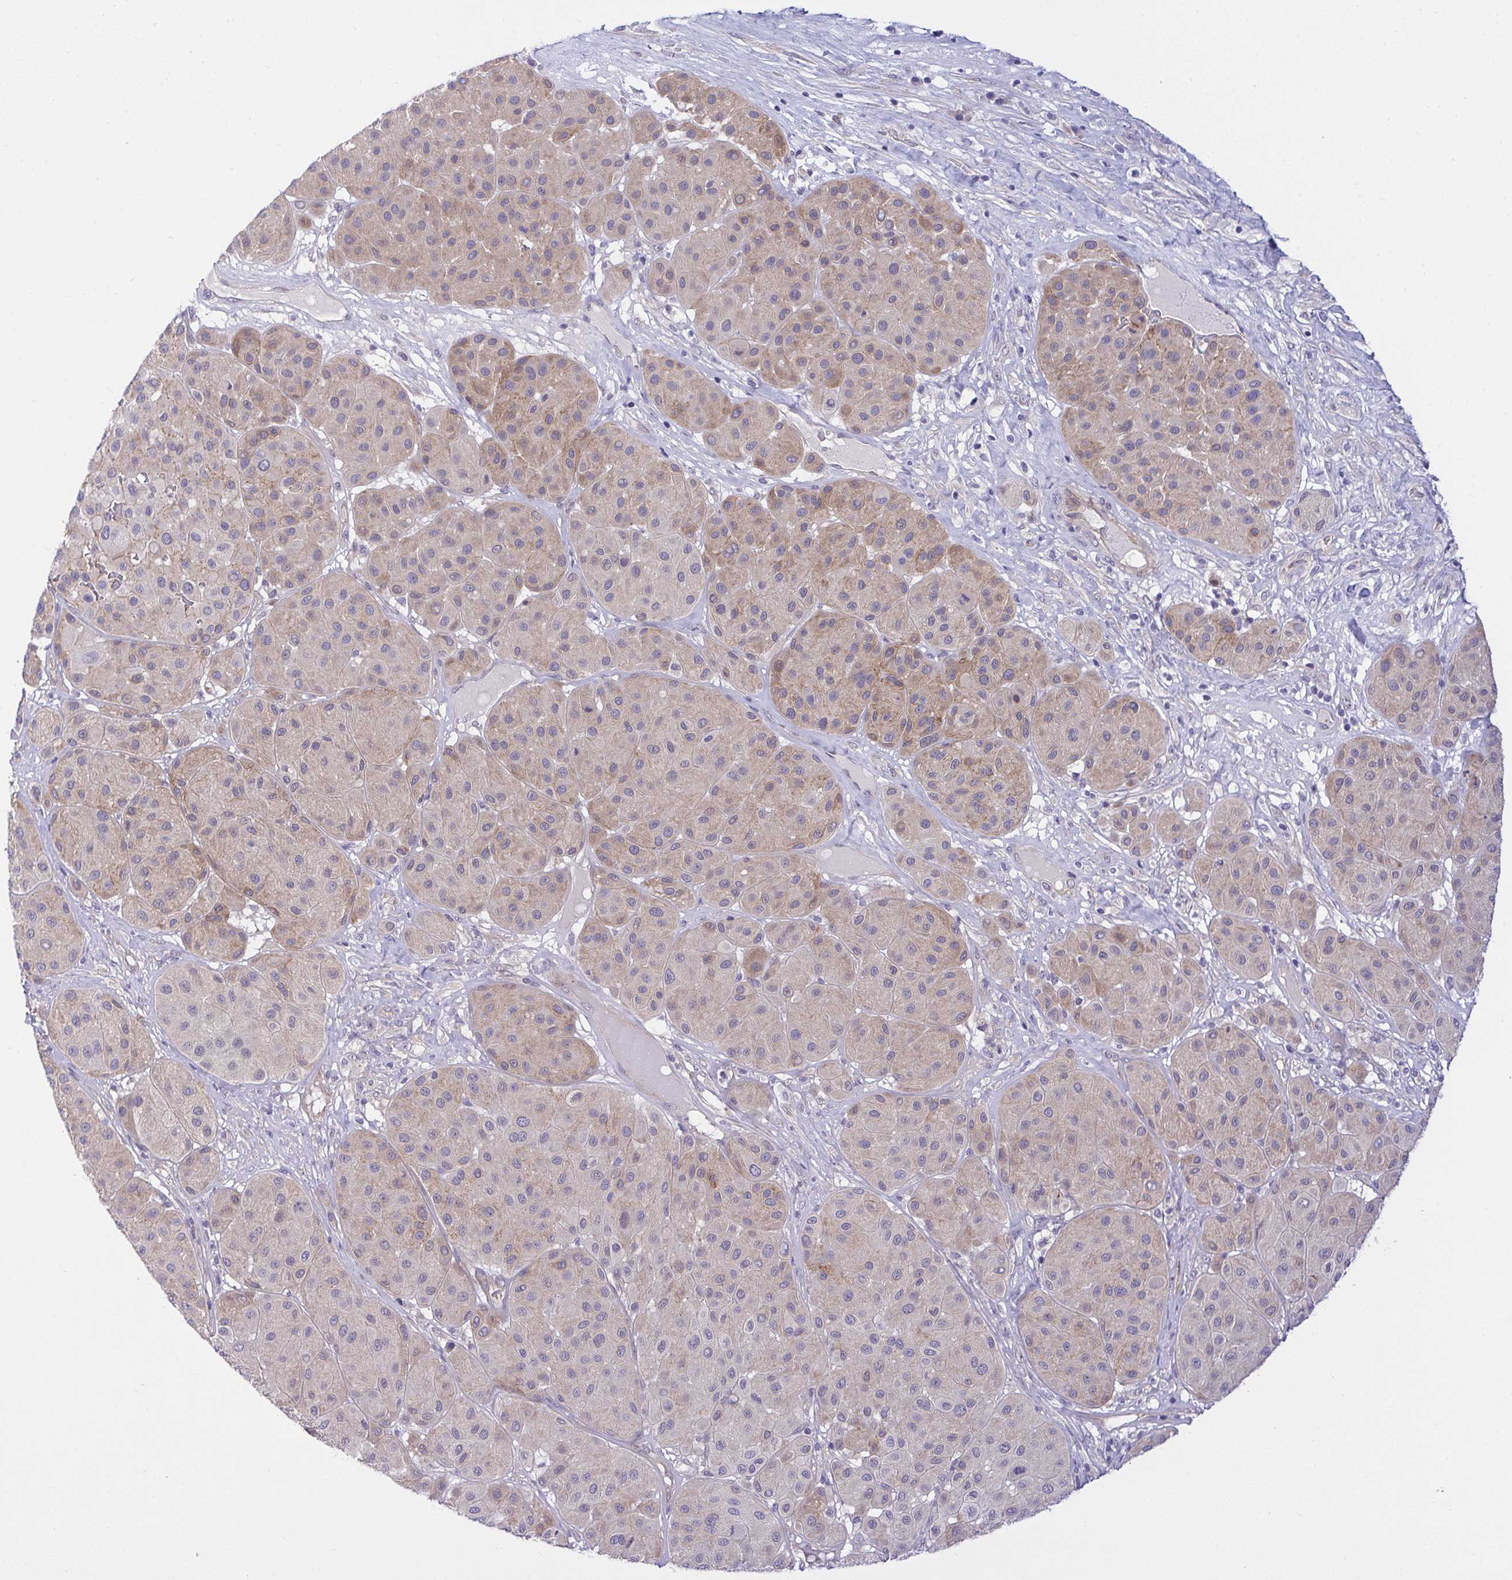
{"staining": {"intensity": "weak", "quantity": "25%-75%", "location": "cytoplasmic/membranous"}, "tissue": "melanoma", "cell_type": "Tumor cells", "image_type": "cancer", "snomed": [{"axis": "morphology", "description": "Malignant melanoma, Metastatic site"}, {"axis": "topography", "description": "Smooth muscle"}], "caption": "A high-resolution histopathology image shows immunohistochemistry (IHC) staining of malignant melanoma (metastatic site), which displays weak cytoplasmic/membranous positivity in approximately 25%-75% of tumor cells.", "gene": "HOXD12", "patient": {"sex": "male", "age": 41}}